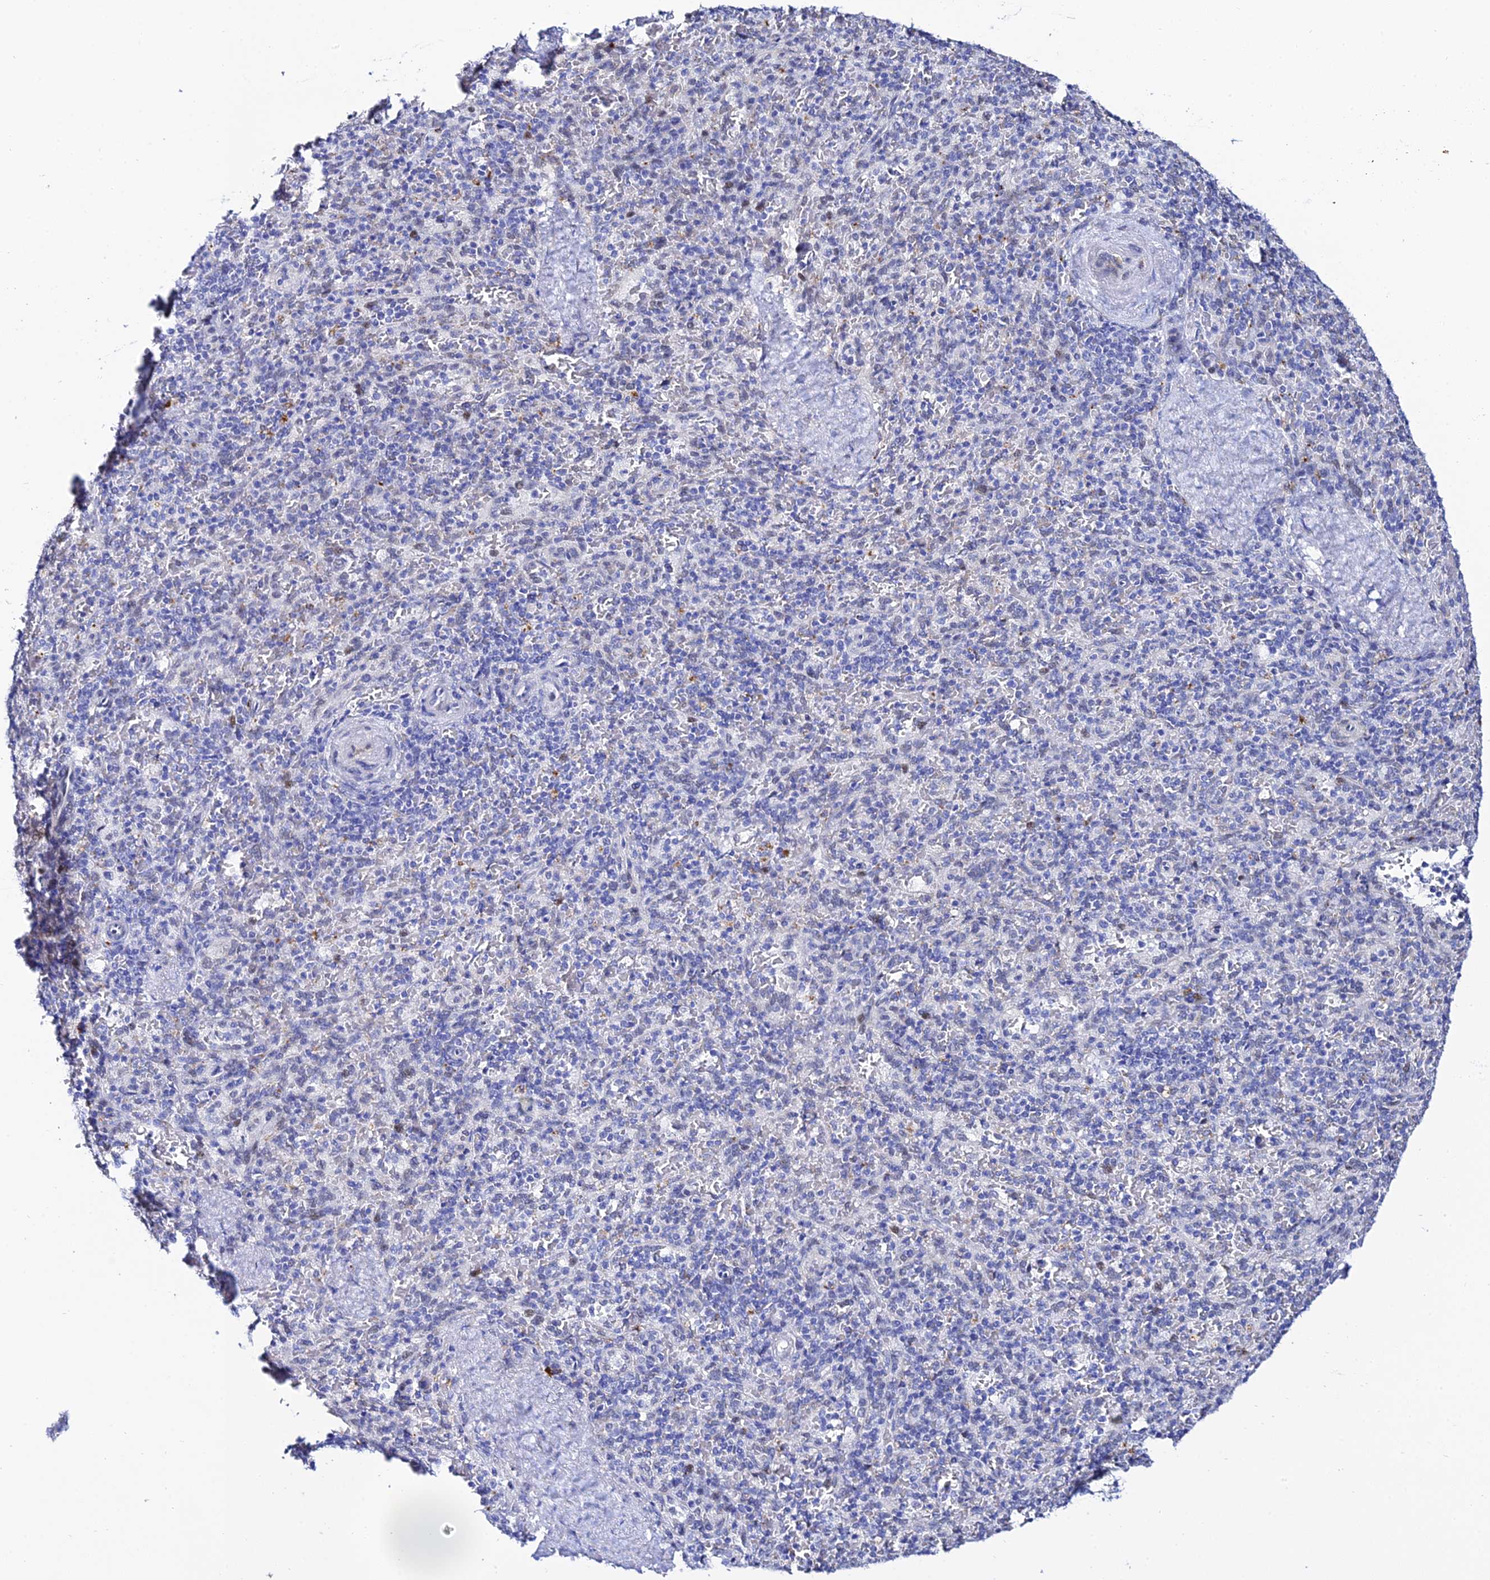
{"staining": {"intensity": "weak", "quantity": "<25%", "location": "cytoplasmic/membranous,nuclear"}, "tissue": "spleen", "cell_type": "Cells in red pulp", "image_type": "normal", "snomed": [{"axis": "morphology", "description": "Normal tissue, NOS"}, {"axis": "topography", "description": "Spleen"}], "caption": "IHC micrograph of normal spleen stained for a protein (brown), which reveals no expression in cells in red pulp. (IHC, brightfield microscopy, high magnification).", "gene": "POFUT2", "patient": {"sex": "male", "age": 82}}